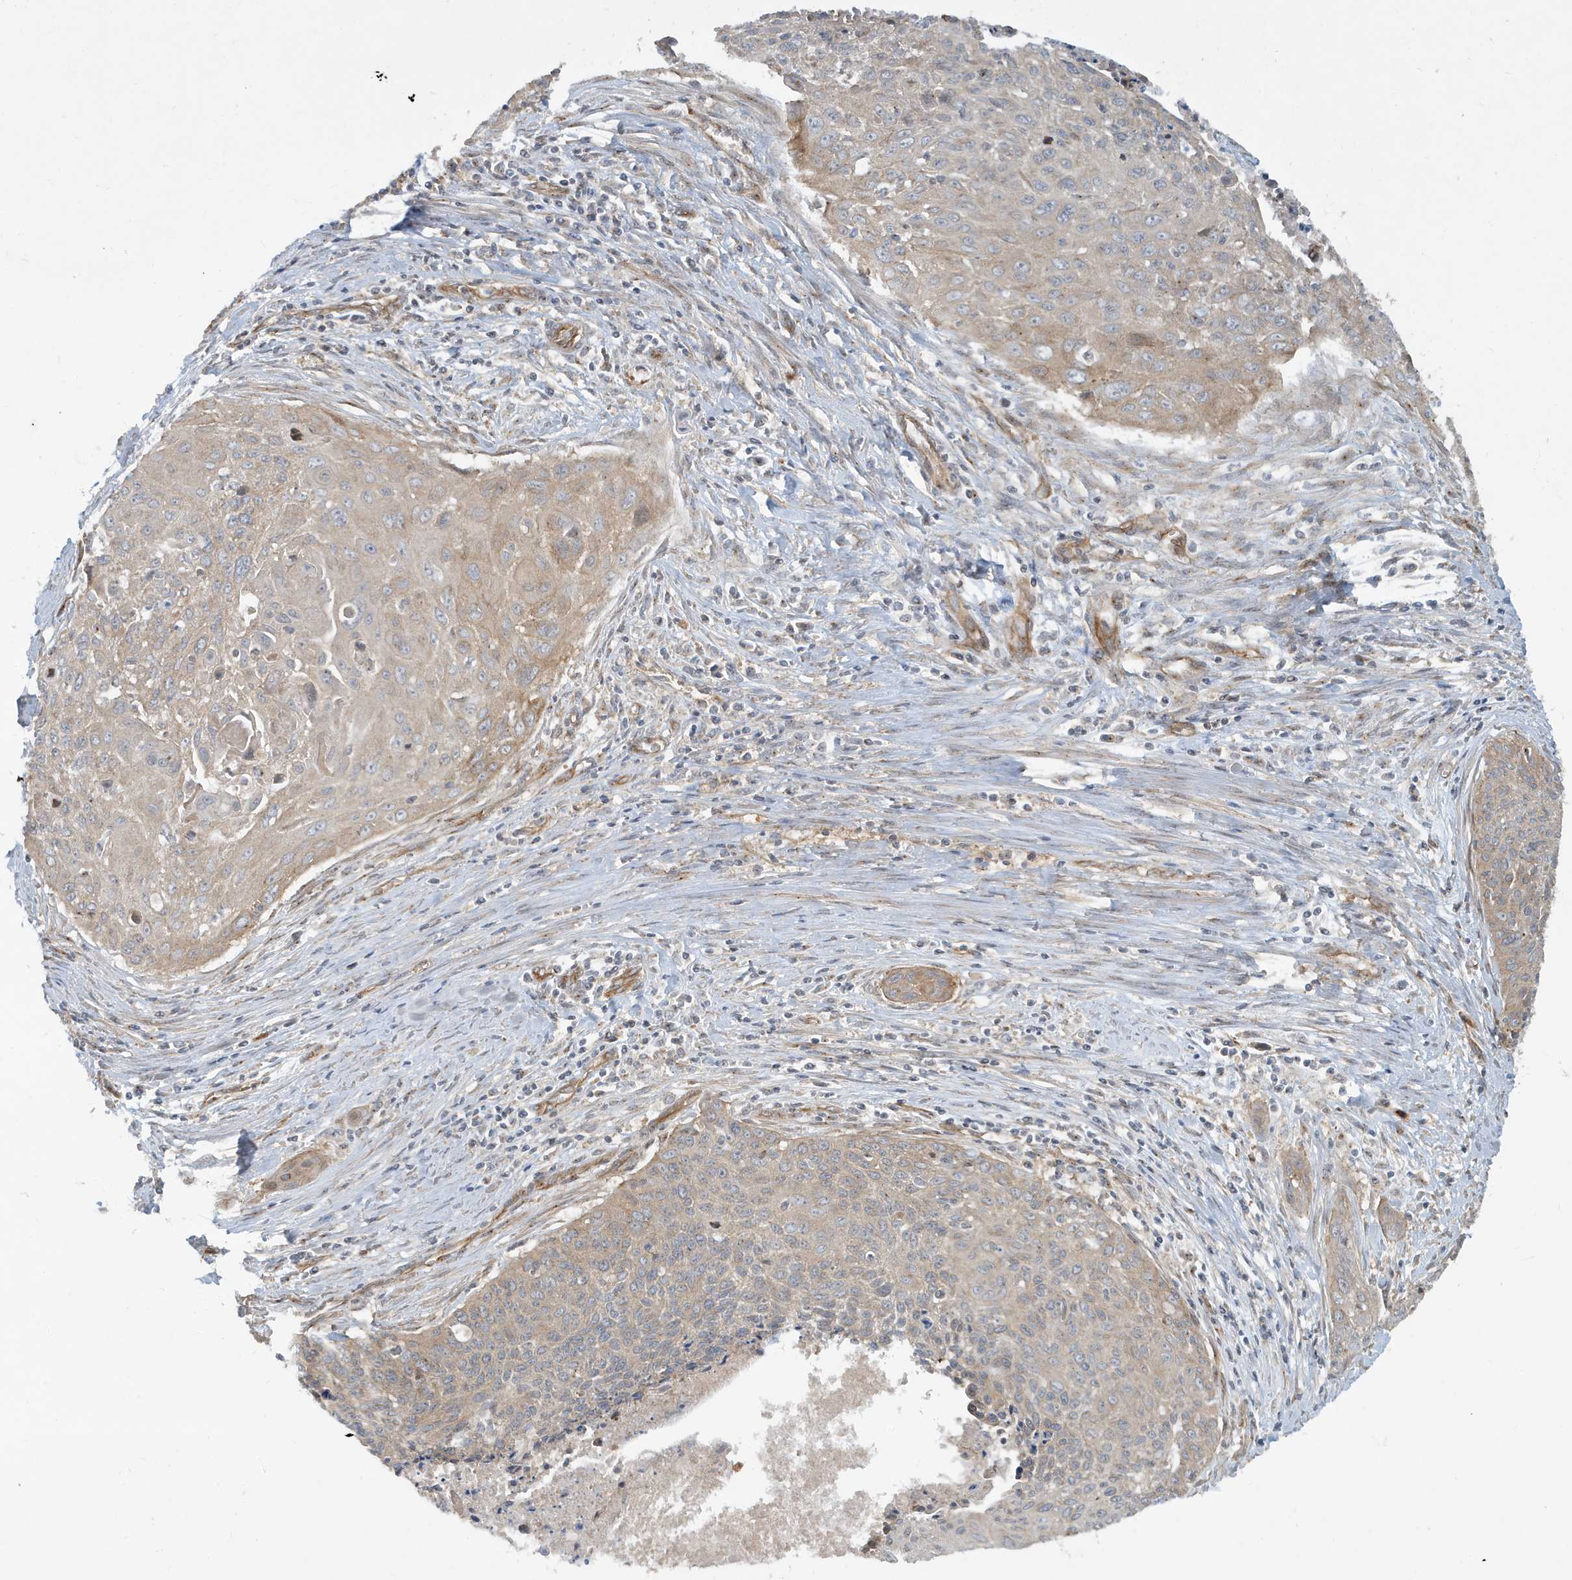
{"staining": {"intensity": "weak", "quantity": "<25%", "location": "cytoplasmic/membranous"}, "tissue": "cervical cancer", "cell_type": "Tumor cells", "image_type": "cancer", "snomed": [{"axis": "morphology", "description": "Squamous cell carcinoma, NOS"}, {"axis": "topography", "description": "Cervix"}], "caption": "Tumor cells show no significant protein positivity in cervical cancer. The staining is performed using DAB (3,3'-diaminobenzidine) brown chromogen with nuclei counter-stained in using hematoxylin.", "gene": "ATP23", "patient": {"sex": "female", "age": 55}}